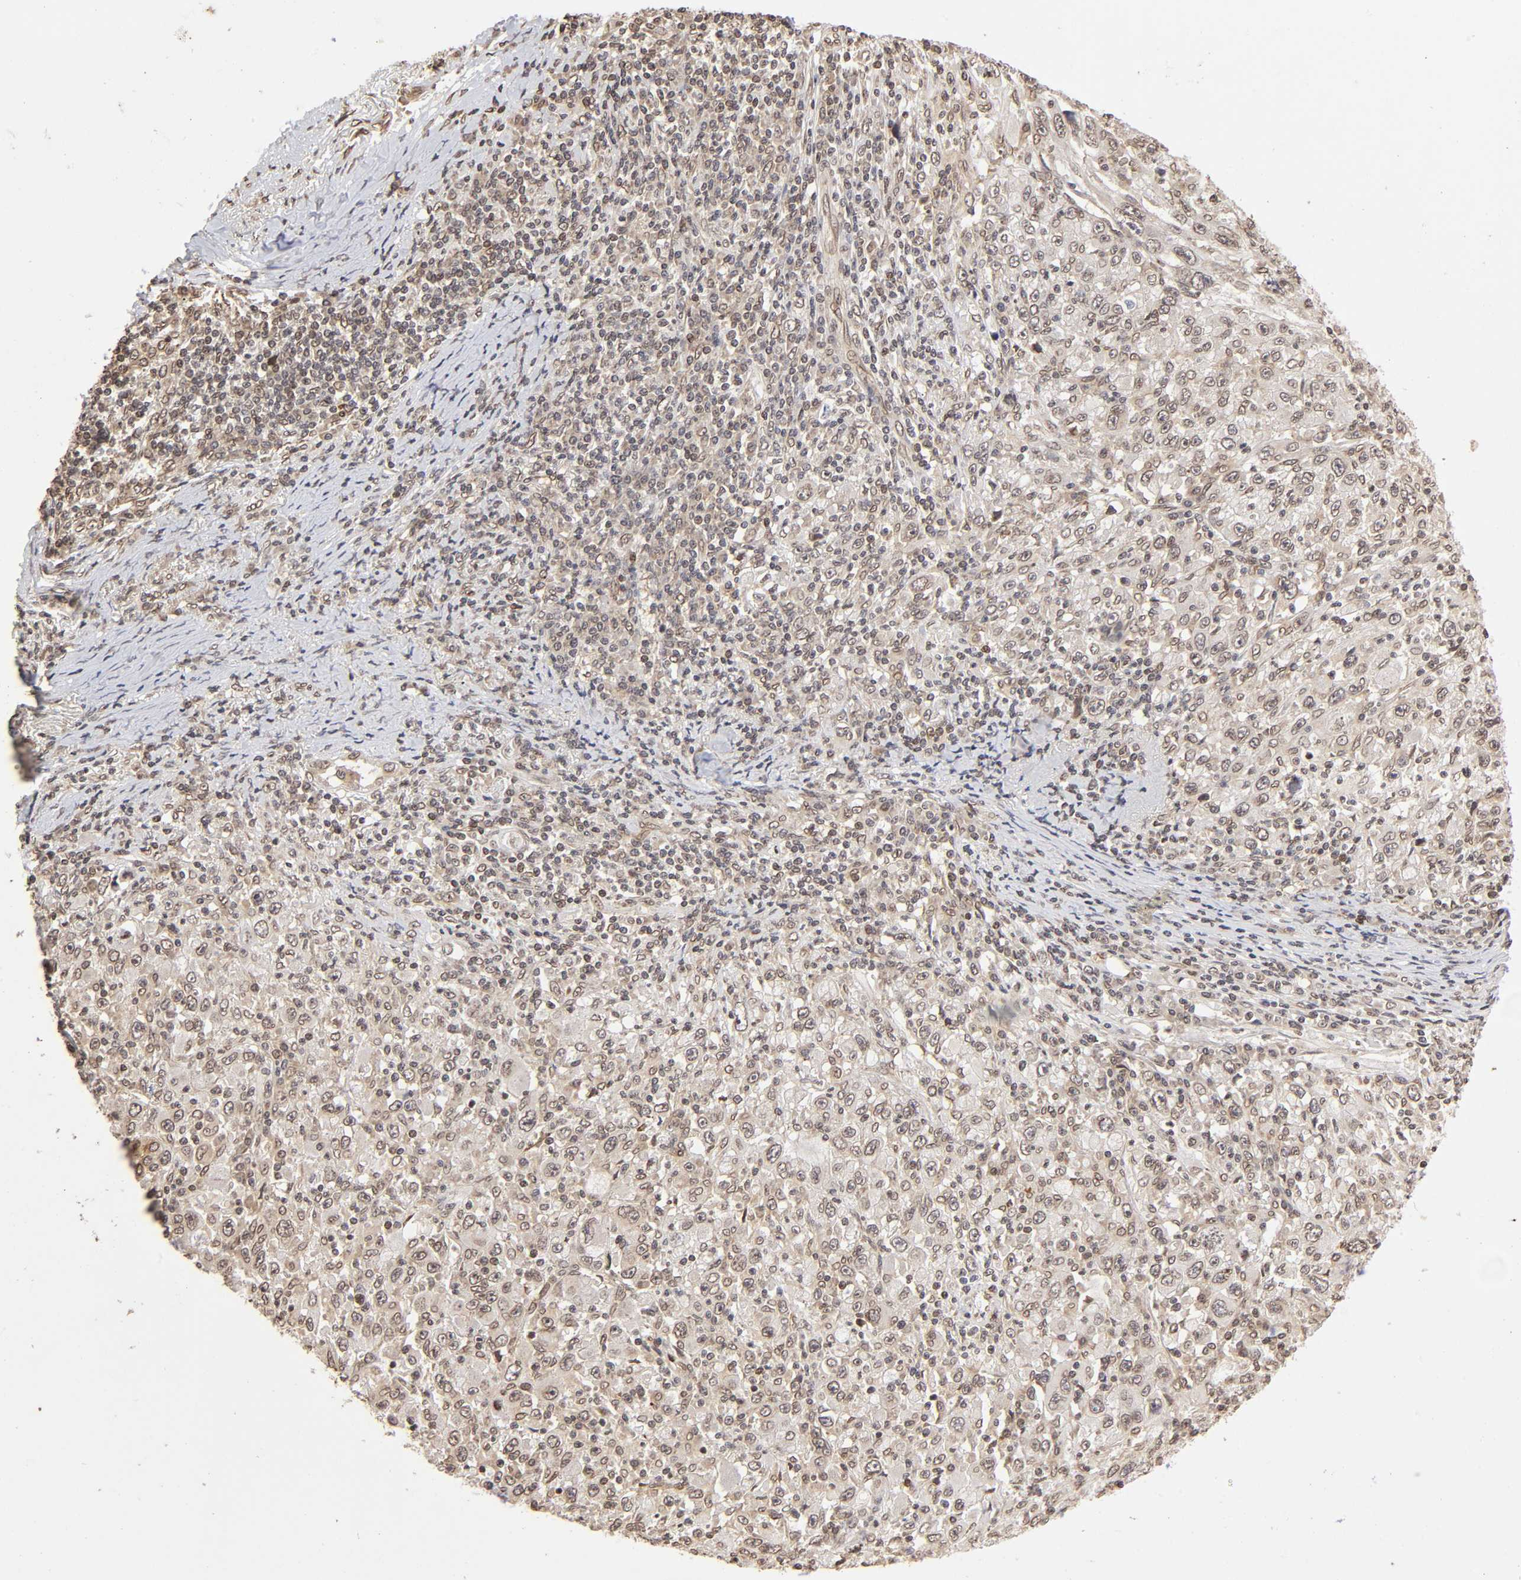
{"staining": {"intensity": "weak", "quantity": ">75%", "location": "cytoplasmic/membranous"}, "tissue": "melanoma", "cell_type": "Tumor cells", "image_type": "cancer", "snomed": [{"axis": "morphology", "description": "Malignant melanoma, Metastatic site"}, {"axis": "topography", "description": "Skin"}], "caption": "A micrograph of human melanoma stained for a protein exhibits weak cytoplasmic/membranous brown staining in tumor cells.", "gene": "MLLT6", "patient": {"sex": "female", "age": 56}}